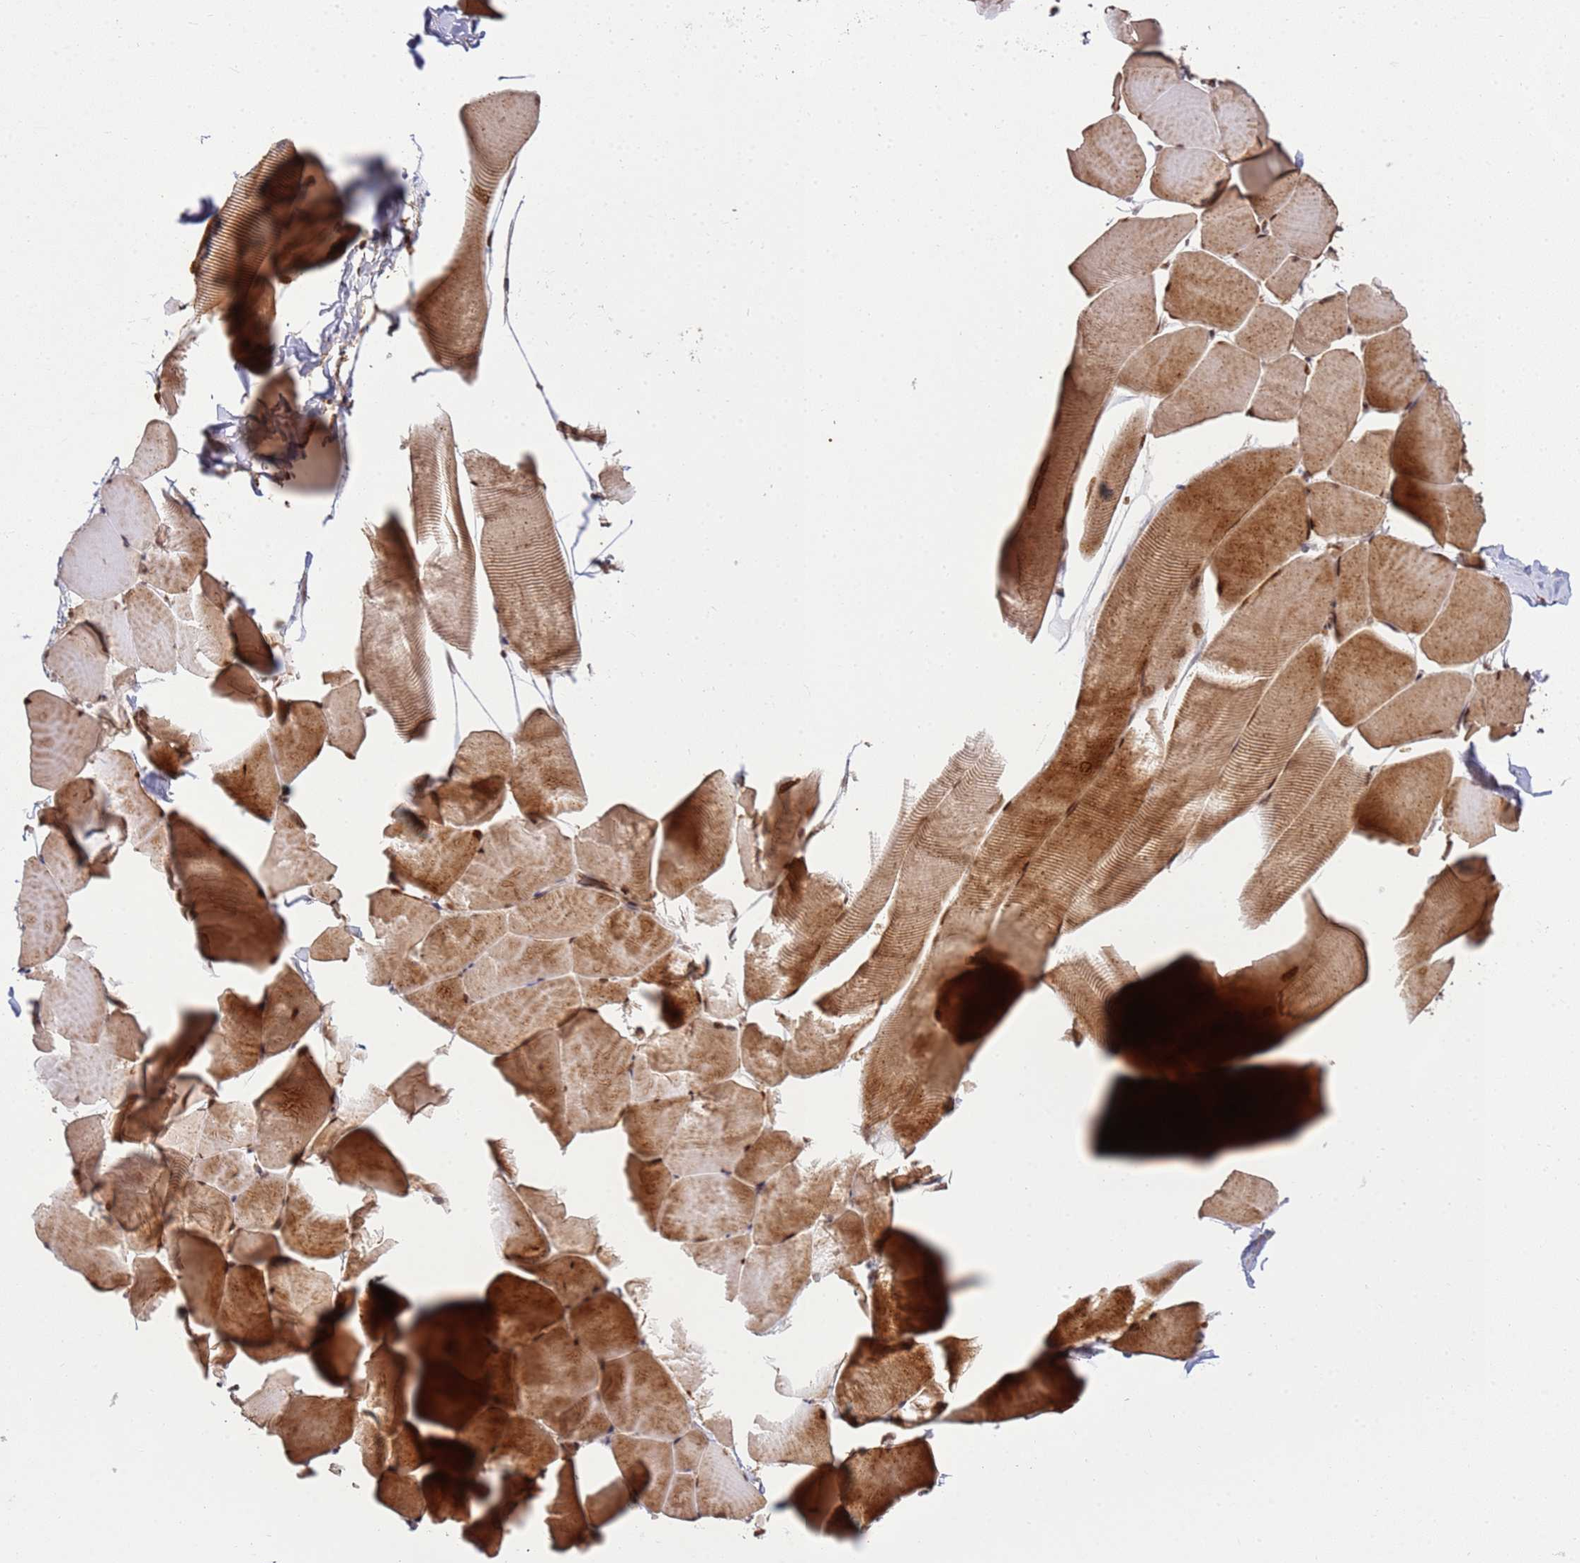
{"staining": {"intensity": "moderate", "quantity": ">75%", "location": "cytoplasmic/membranous,nuclear"}, "tissue": "skeletal muscle", "cell_type": "Myocytes", "image_type": "normal", "snomed": [{"axis": "morphology", "description": "Normal tissue, NOS"}, {"axis": "topography", "description": "Skeletal muscle"}], "caption": "An IHC image of normal tissue is shown. Protein staining in brown shows moderate cytoplasmic/membranous,nuclear positivity in skeletal muscle within myocytes.", "gene": "PEX14", "patient": {"sex": "male", "age": 25}}